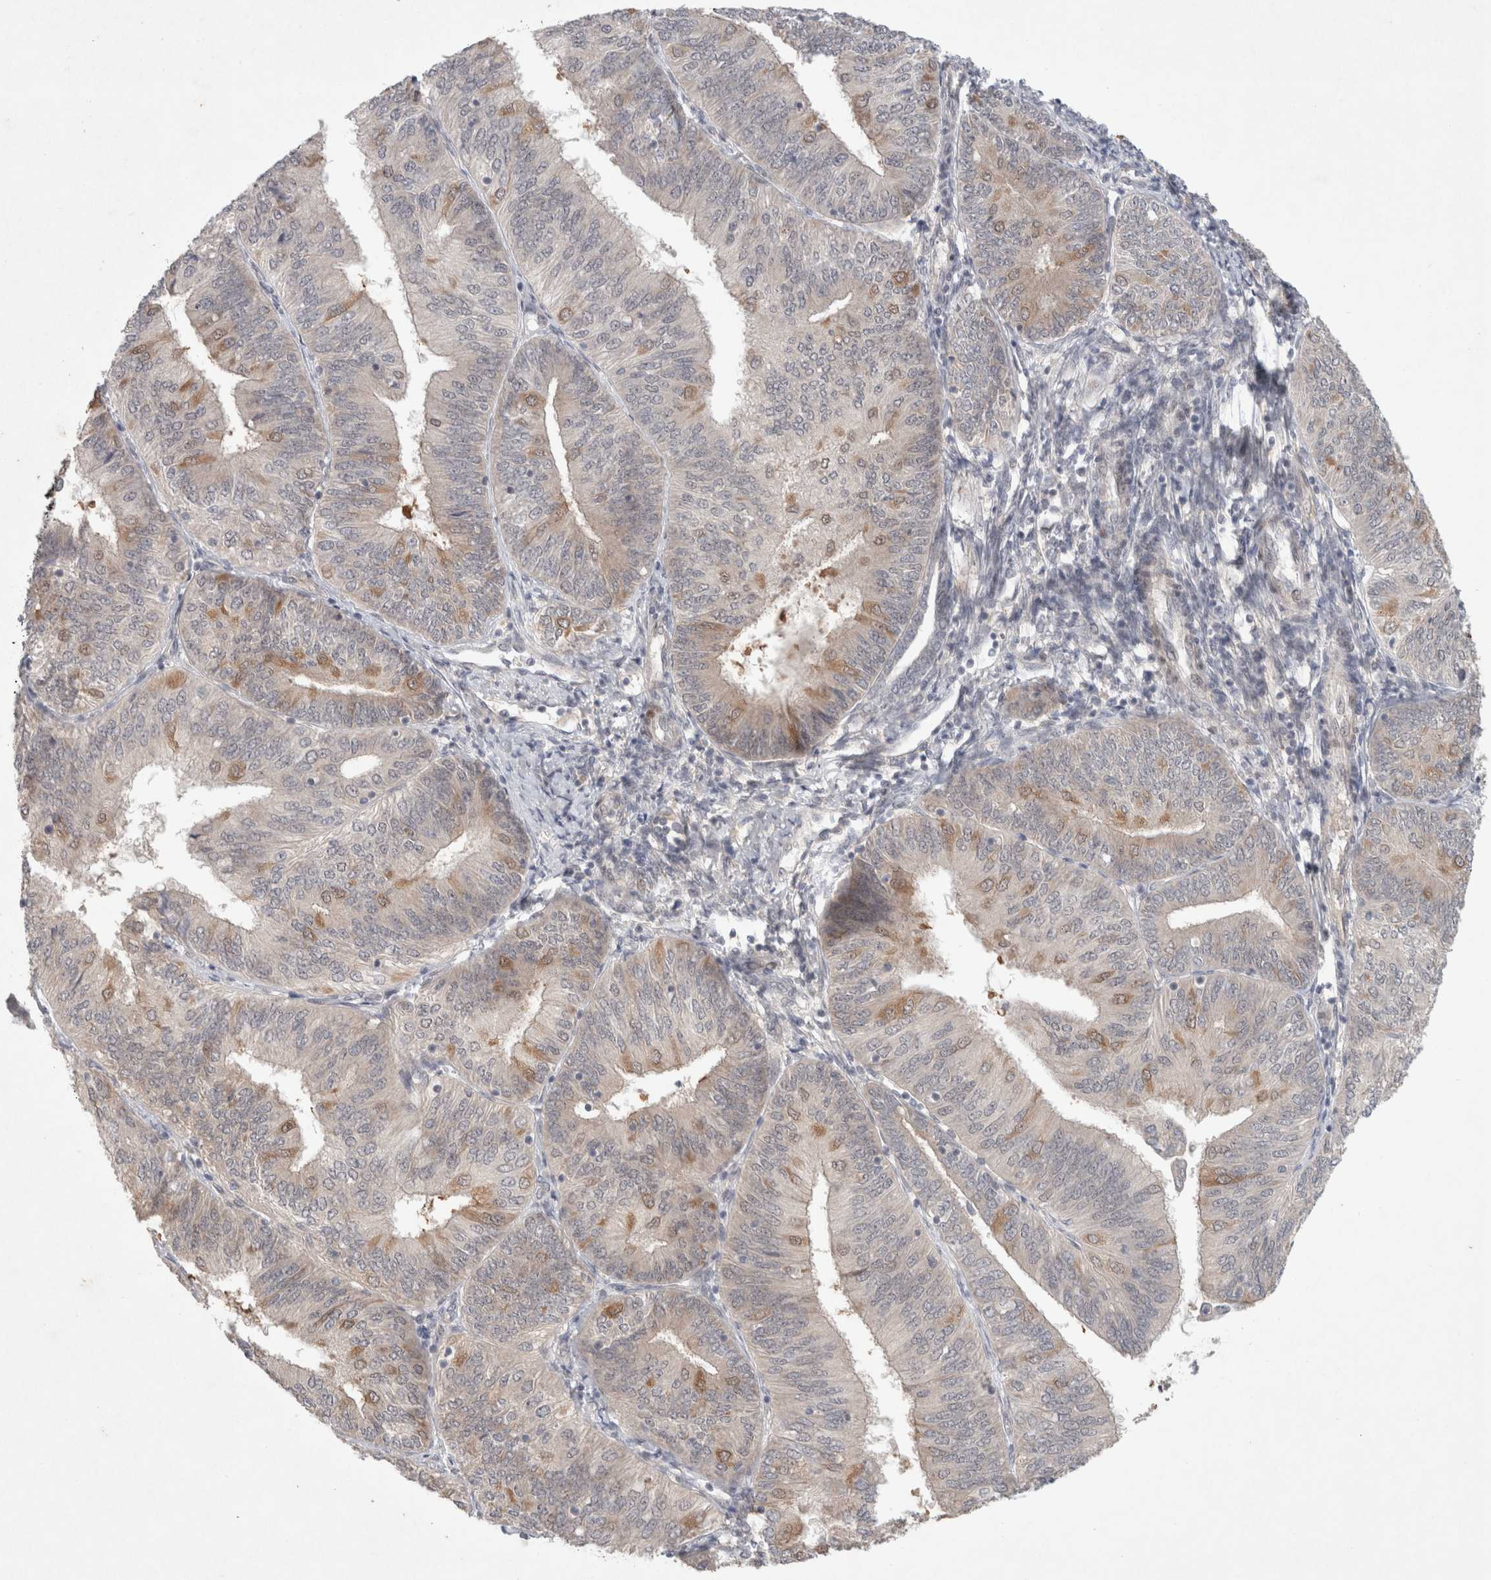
{"staining": {"intensity": "moderate", "quantity": "<25%", "location": "cytoplasmic/membranous"}, "tissue": "endometrial cancer", "cell_type": "Tumor cells", "image_type": "cancer", "snomed": [{"axis": "morphology", "description": "Adenocarcinoma, NOS"}, {"axis": "topography", "description": "Endometrium"}], "caption": "Immunohistochemical staining of endometrial adenocarcinoma demonstrates low levels of moderate cytoplasmic/membranous protein expression in about <25% of tumor cells. (Stains: DAB in brown, nuclei in blue, Microscopy: brightfield microscopy at high magnification).", "gene": "RASAL2", "patient": {"sex": "female", "age": 58}}